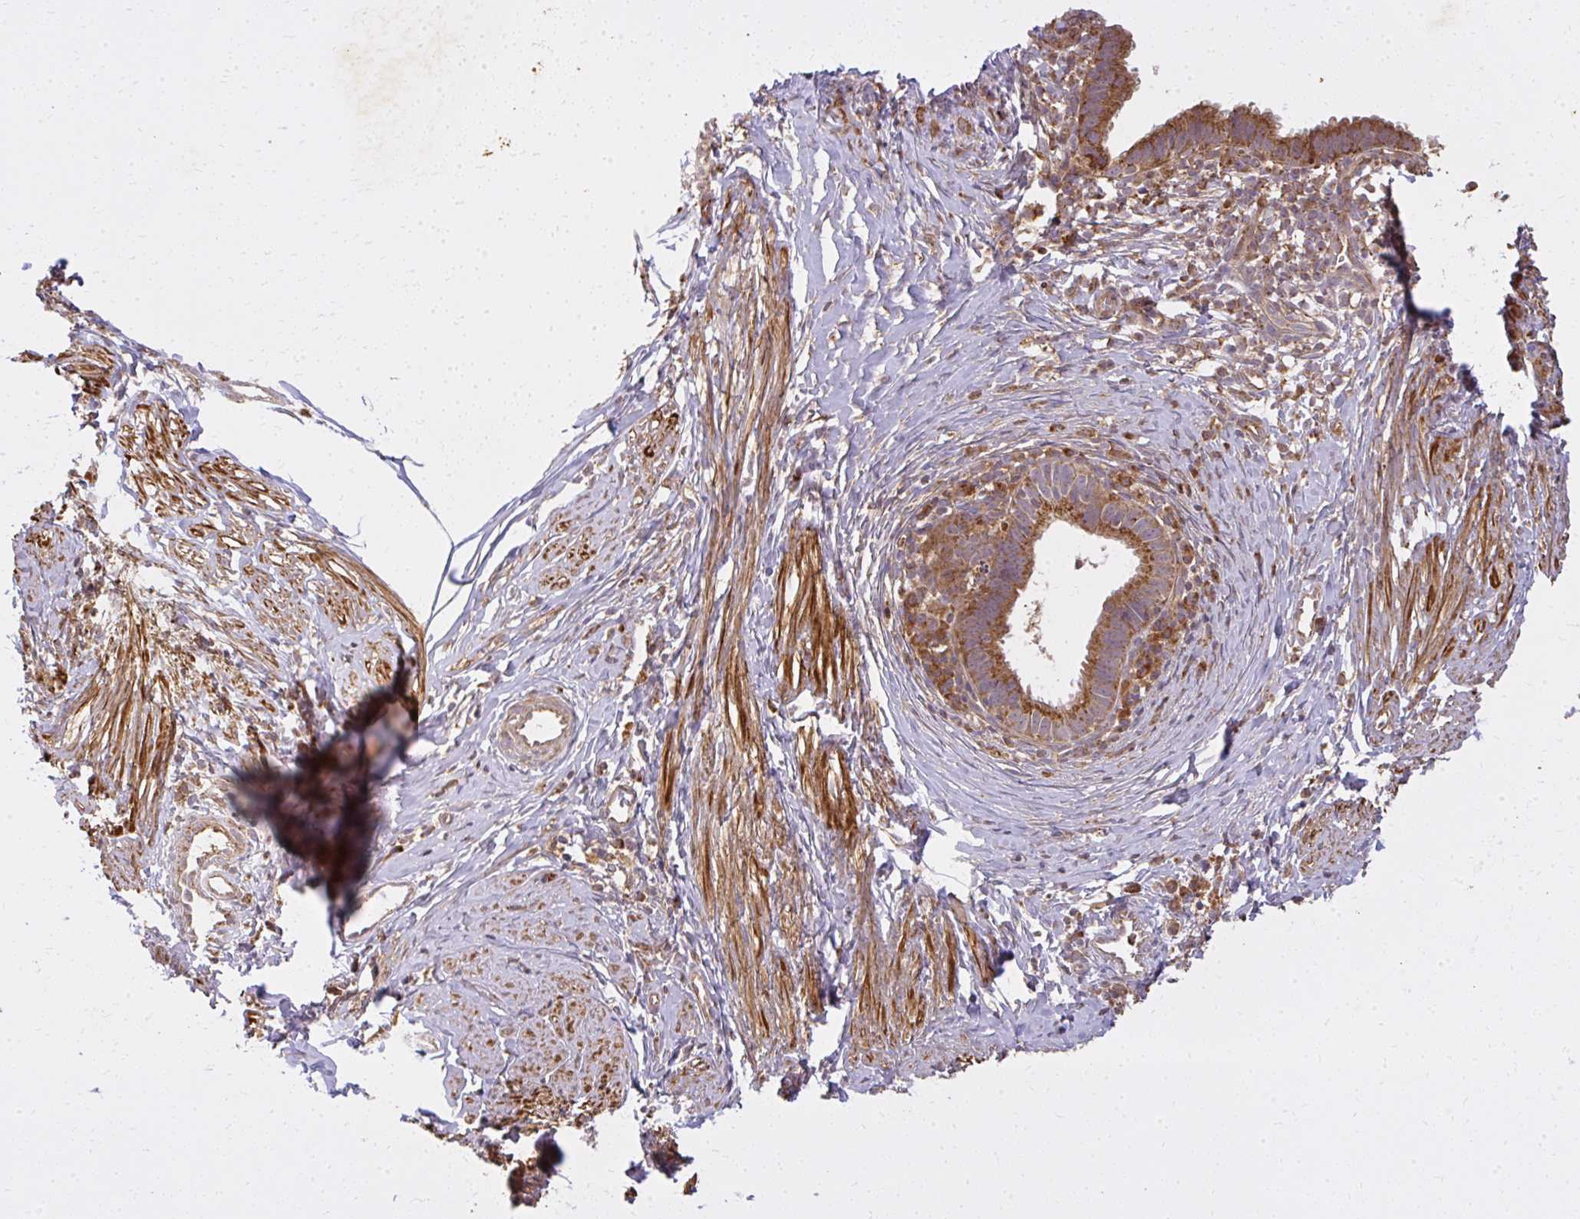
{"staining": {"intensity": "moderate", "quantity": ">75%", "location": "cytoplasmic/membranous"}, "tissue": "cervical cancer", "cell_type": "Tumor cells", "image_type": "cancer", "snomed": [{"axis": "morphology", "description": "Adenocarcinoma, NOS"}, {"axis": "topography", "description": "Cervix"}], "caption": "Cervical adenocarcinoma stained for a protein demonstrates moderate cytoplasmic/membranous positivity in tumor cells.", "gene": "GNS", "patient": {"sex": "female", "age": 36}}